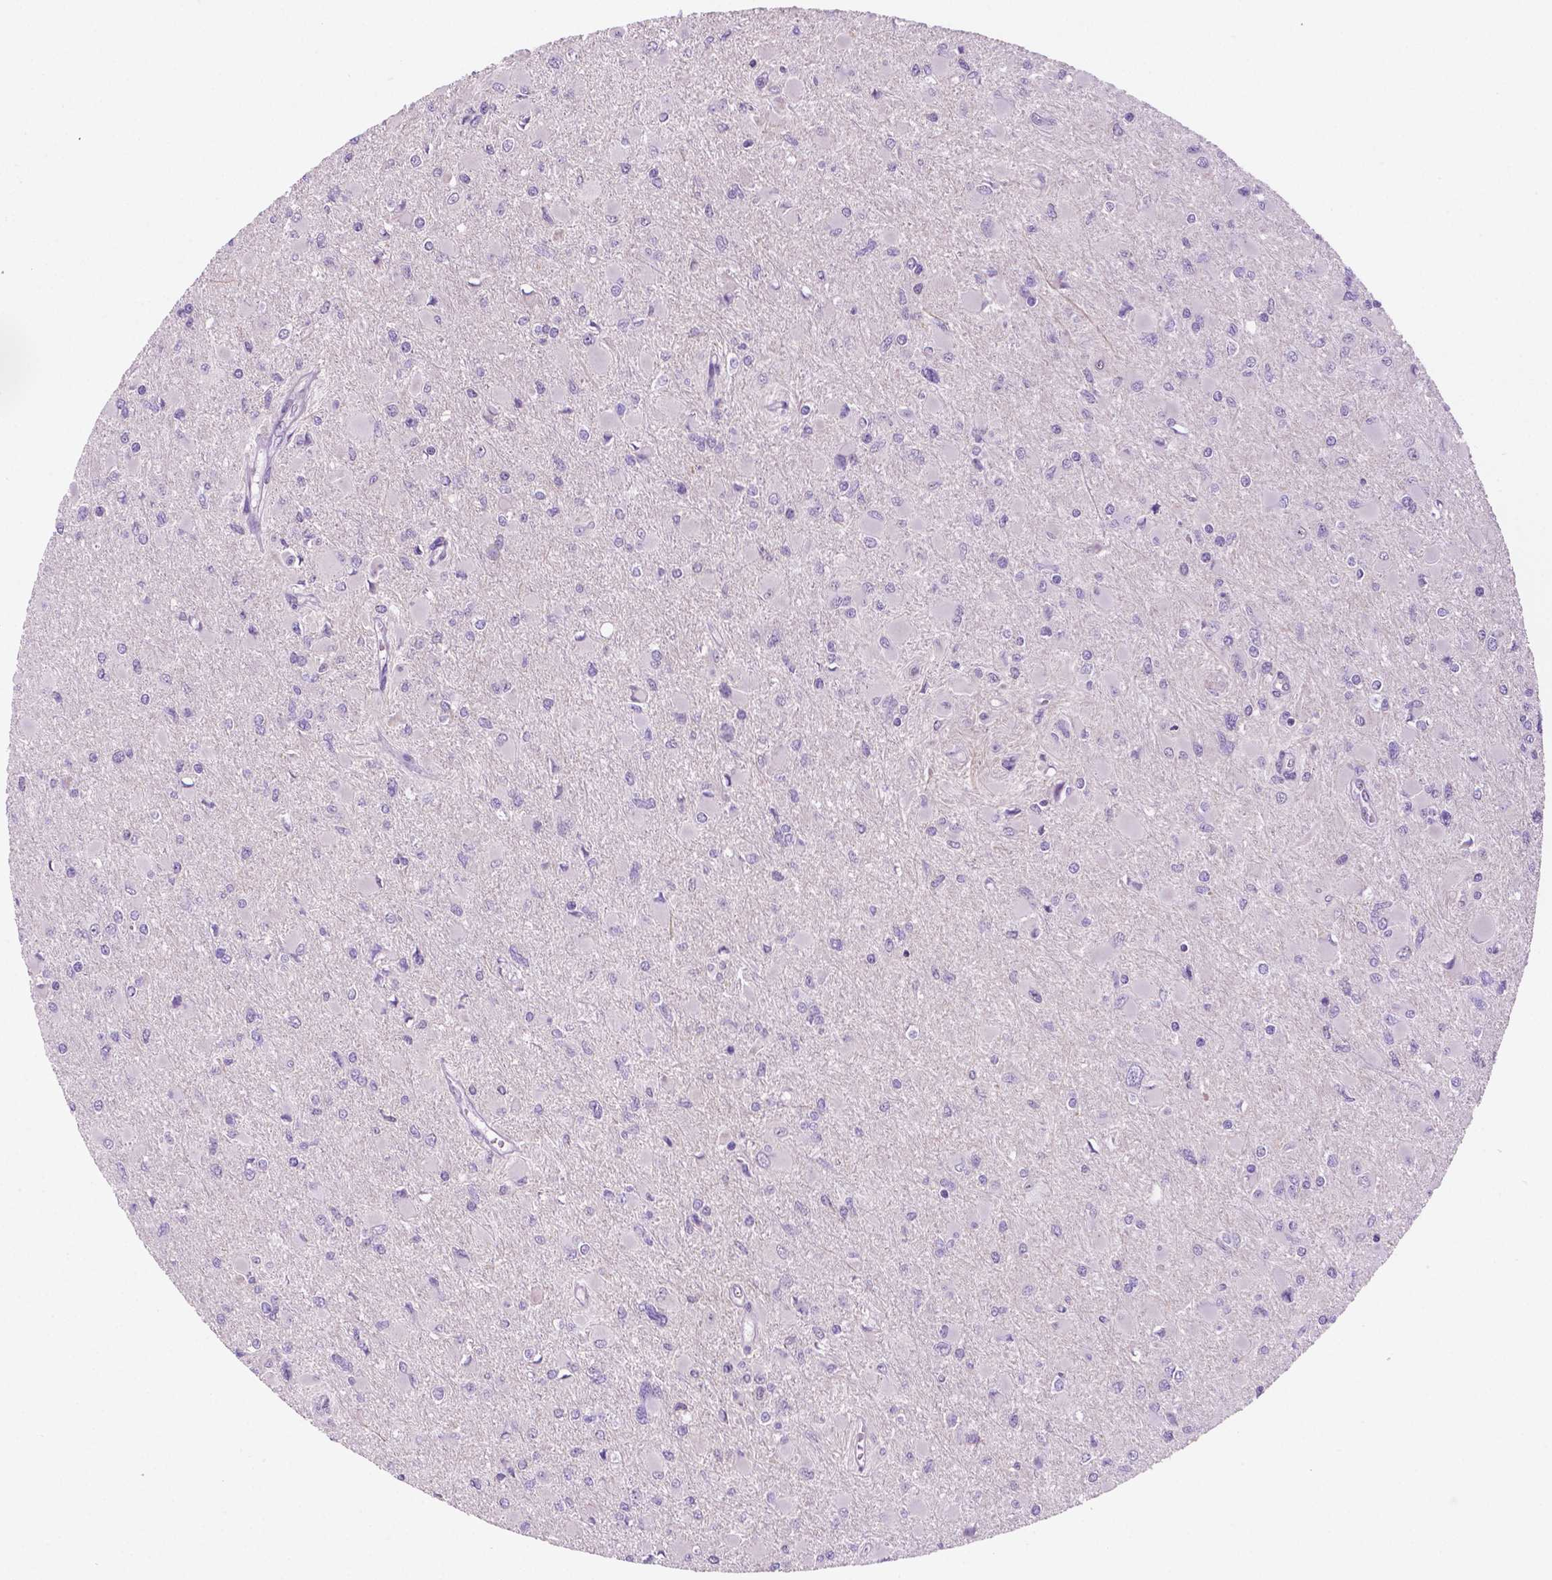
{"staining": {"intensity": "negative", "quantity": "none", "location": "none"}, "tissue": "glioma", "cell_type": "Tumor cells", "image_type": "cancer", "snomed": [{"axis": "morphology", "description": "Glioma, malignant, High grade"}, {"axis": "topography", "description": "Cerebral cortex"}], "caption": "A high-resolution photomicrograph shows IHC staining of malignant glioma (high-grade), which shows no significant staining in tumor cells.", "gene": "C18orf21", "patient": {"sex": "female", "age": 36}}